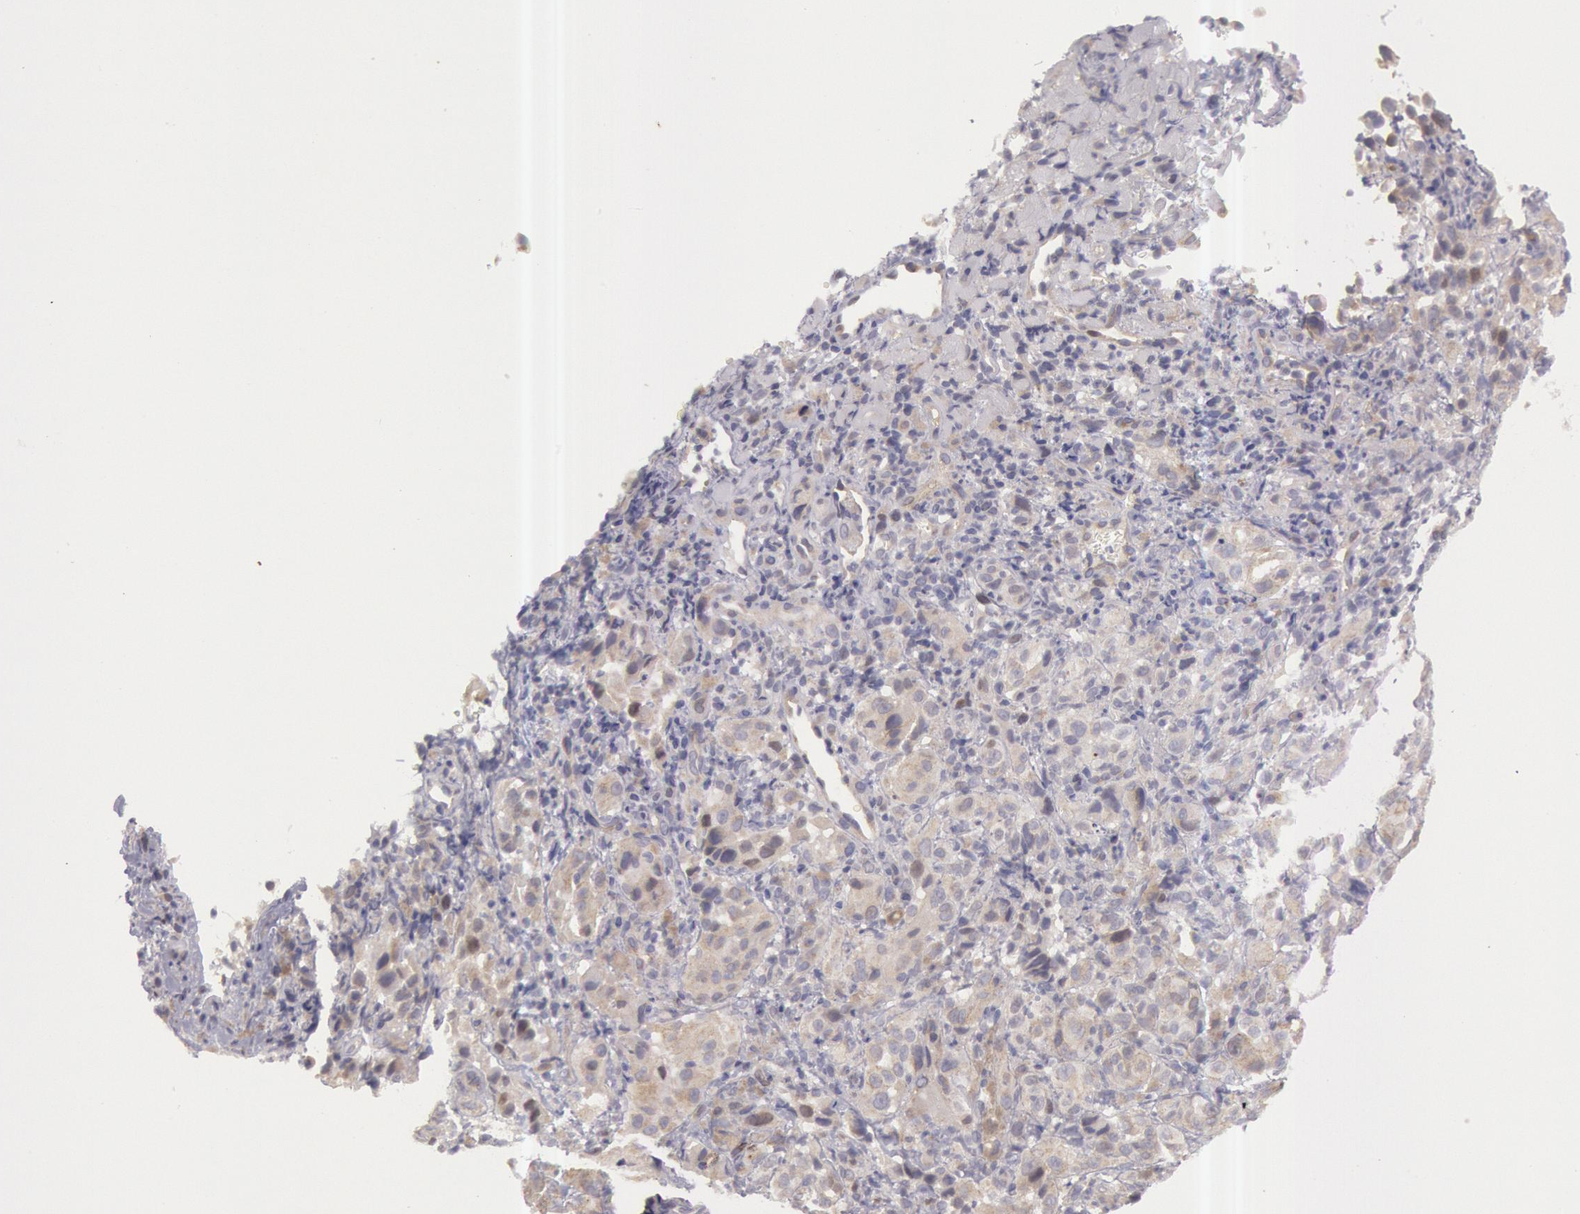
{"staining": {"intensity": "negative", "quantity": "none", "location": "none"}, "tissue": "melanoma", "cell_type": "Tumor cells", "image_type": "cancer", "snomed": [{"axis": "morphology", "description": "Malignant melanoma, NOS"}, {"axis": "topography", "description": "Skin"}], "caption": "Tumor cells show no significant protein expression in malignant melanoma.", "gene": "AMOTL1", "patient": {"sex": "male", "age": 75}}